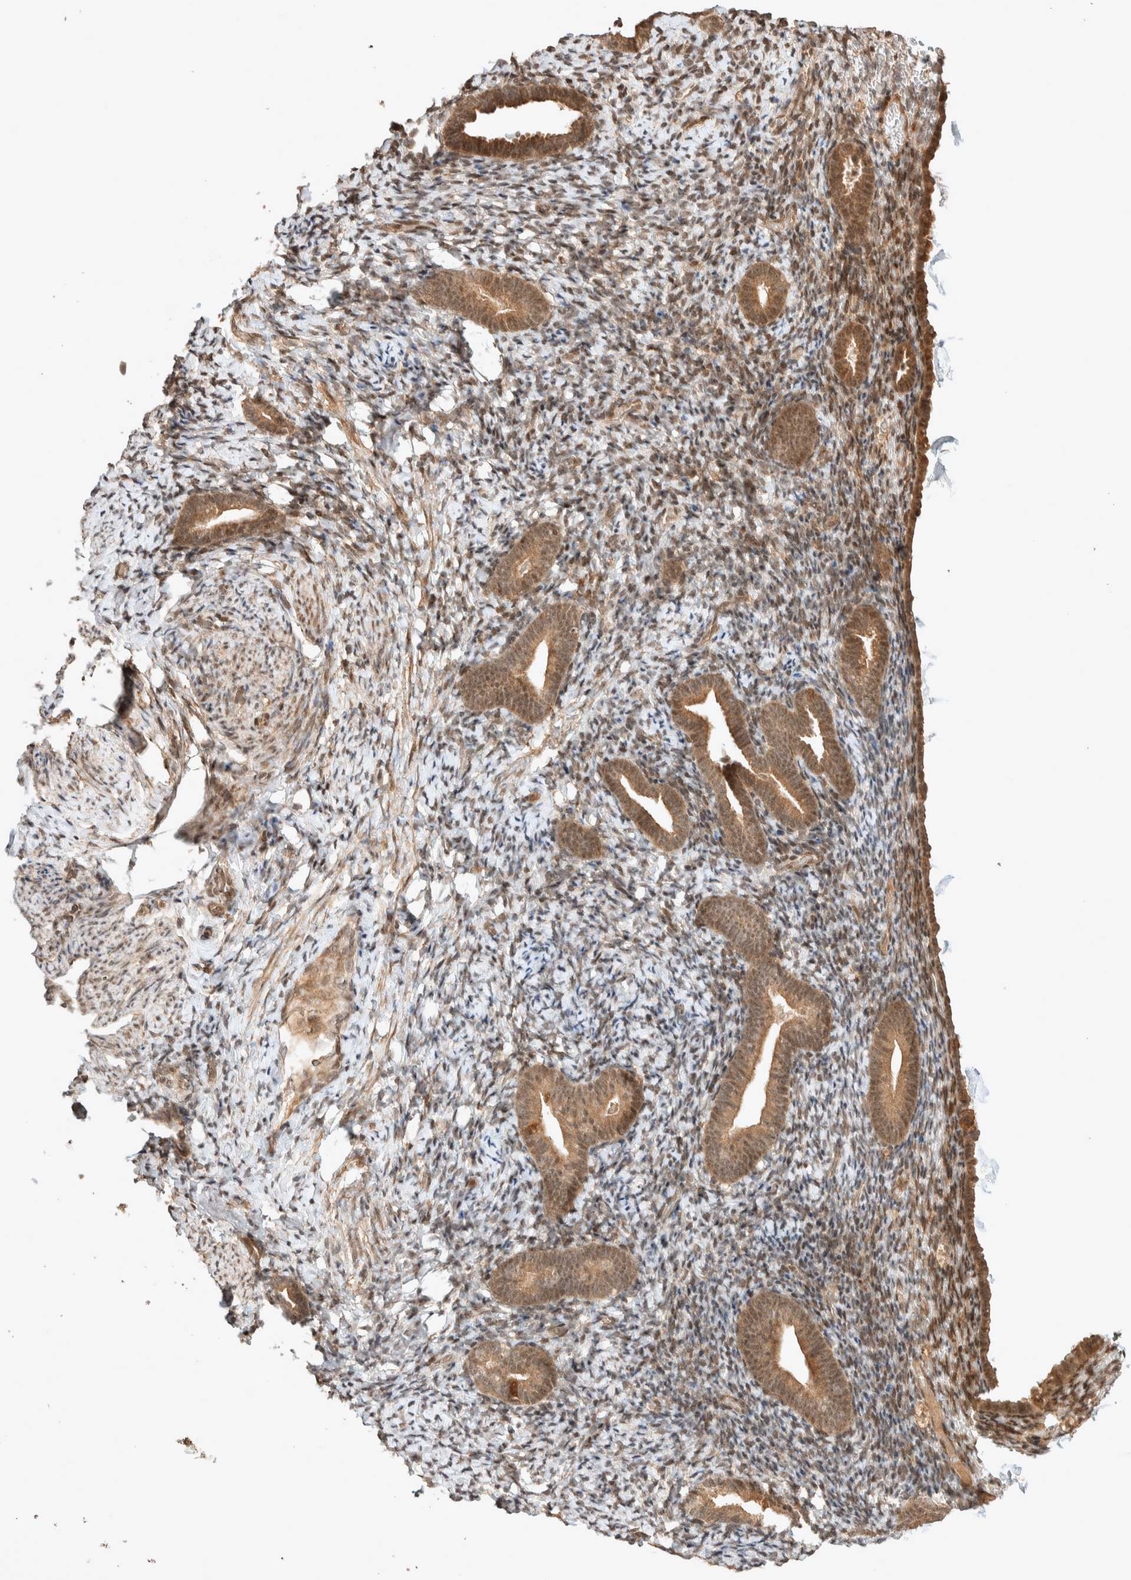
{"staining": {"intensity": "weak", "quantity": "25%-75%", "location": "cytoplasmic/membranous"}, "tissue": "endometrium", "cell_type": "Cells in endometrial stroma", "image_type": "normal", "snomed": [{"axis": "morphology", "description": "Normal tissue, NOS"}, {"axis": "topography", "description": "Endometrium"}], "caption": "Immunohistochemical staining of unremarkable human endometrium exhibits weak cytoplasmic/membranous protein staining in about 25%-75% of cells in endometrial stroma. (IHC, brightfield microscopy, high magnification).", "gene": "THRA", "patient": {"sex": "female", "age": 51}}